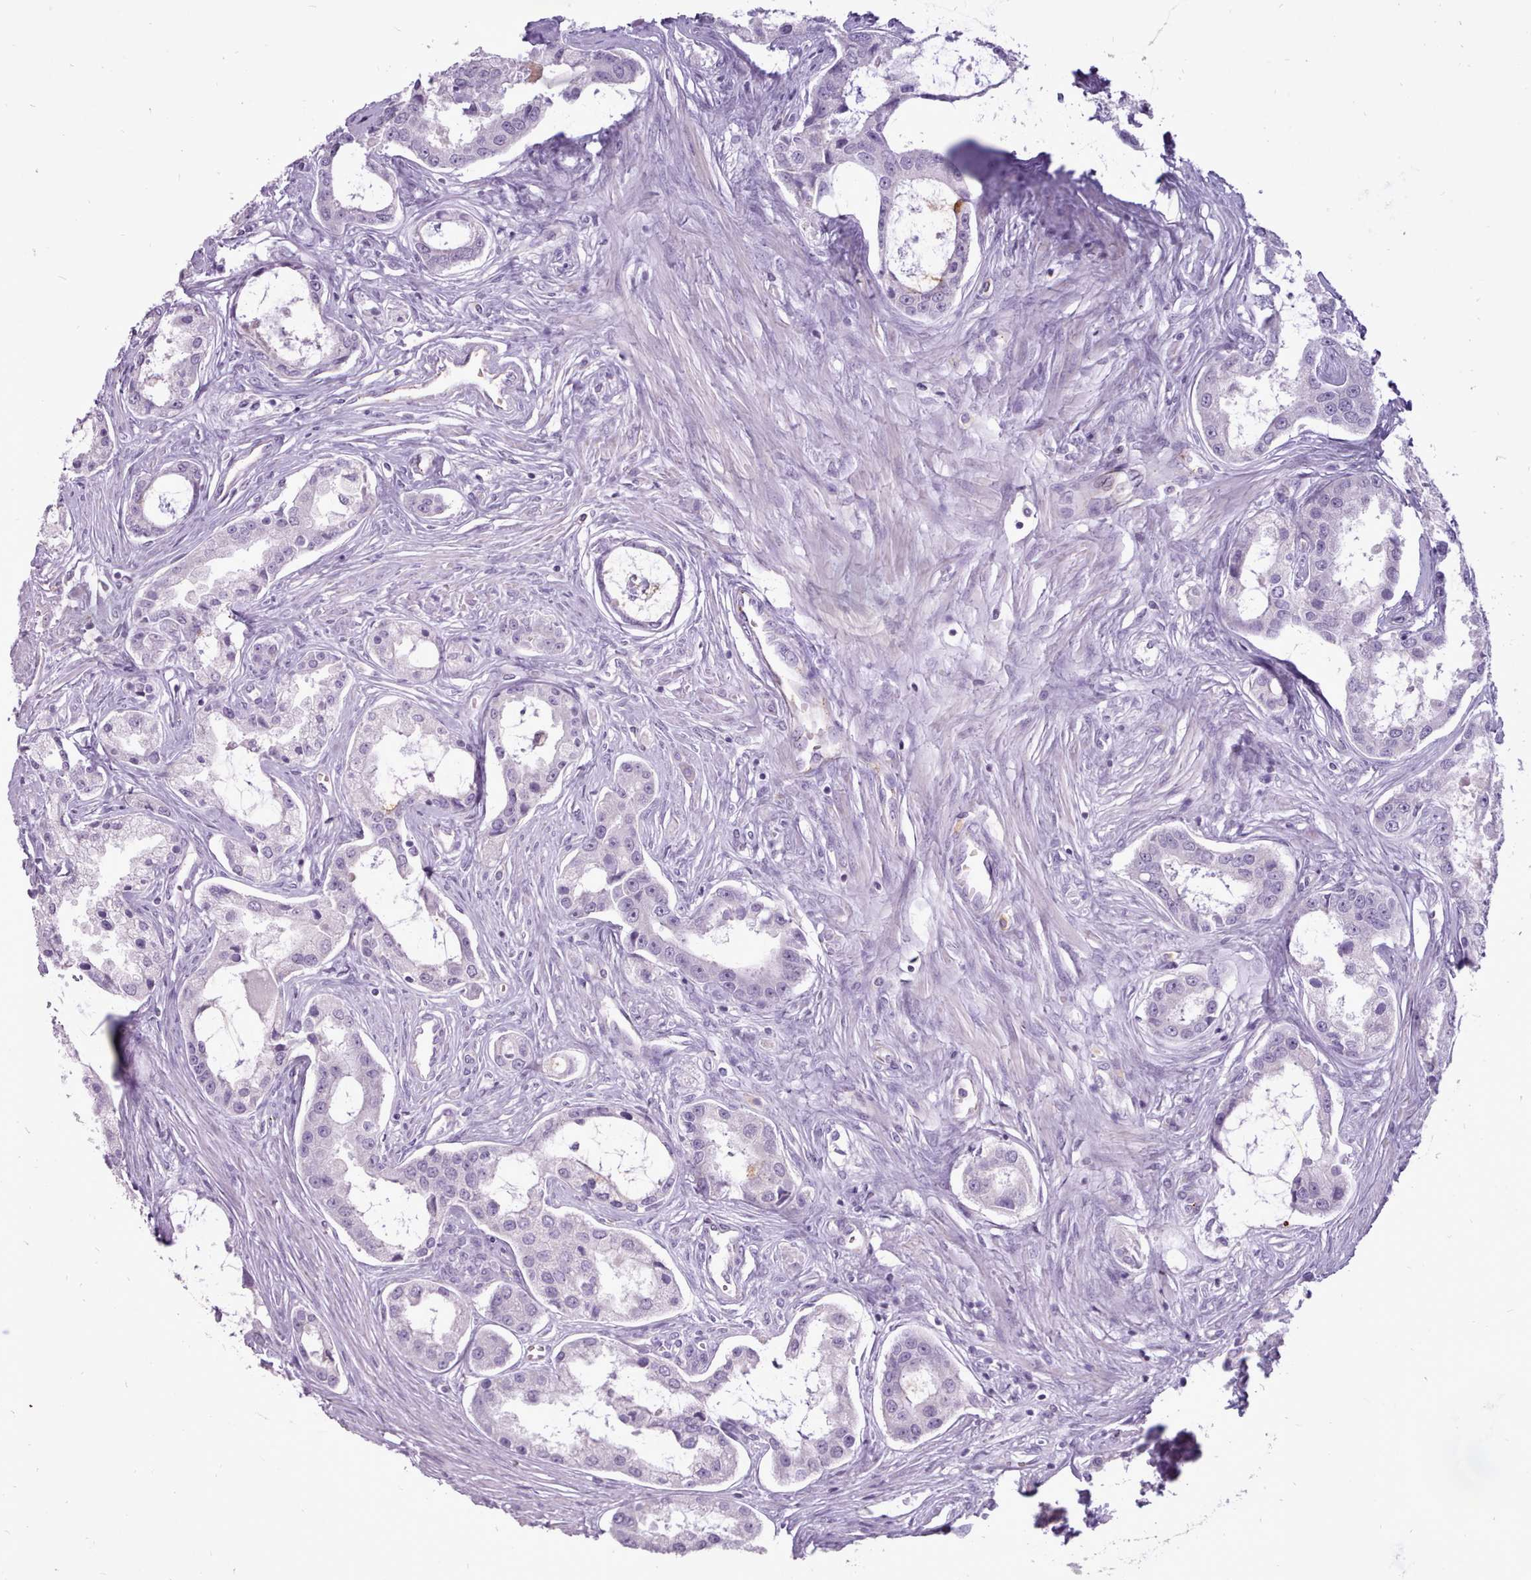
{"staining": {"intensity": "negative", "quantity": "none", "location": "none"}, "tissue": "prostate cancer", "cell_type": "Tumor cells", "image_type": "cancer", "snomed": [{"axis": "morphology", "description": "Adenocarcinoma, Low grade"}, {"axis": "topography", "description": "Prostate"}], "caption": "A micrograph of human prostate cancer is negative for staining in tumor cells.", "gene": "ATRAID", "patient": {"sex": "male", "age": 68}}